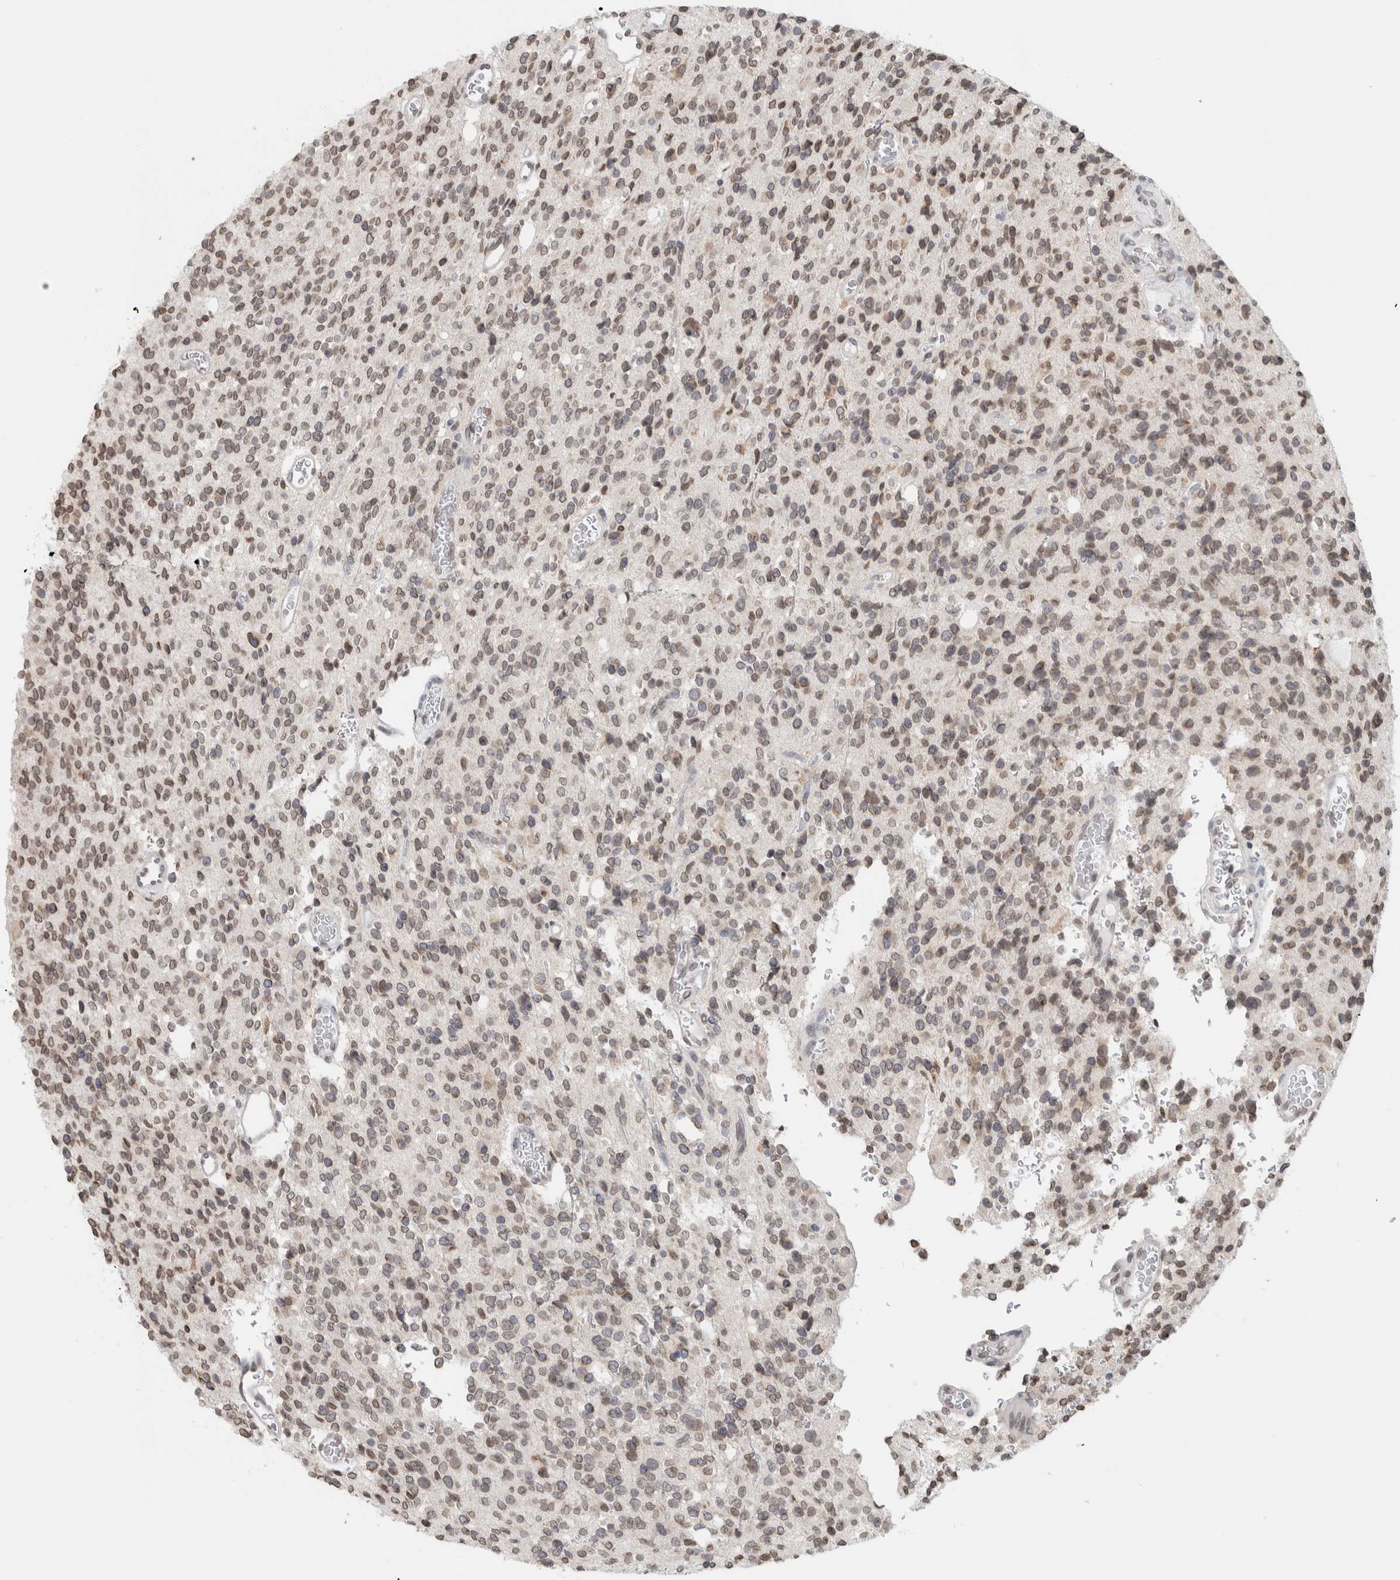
{"staining": {"intensity": "weak", "quantity": ">75%", "location": "cytoplasmic/membranous,nuclear"}, "tissue": "glioma", "cell_type": "Tumor cells", "image_type": "cancer", "snomed": [{"axis": "morphology", "description": "Glioma, malignant, High grade"}, {"axis": "topography", "description": "Brain"}], "caption": "Immunohistochemical staining of human glioma exhibits low levels of weak cytoplasmic/membranous and nuclear protein staining in approximately >75% of tumor cells.", "gene": "RBMX2", "patient": {"sex": "male", "age": 34}}